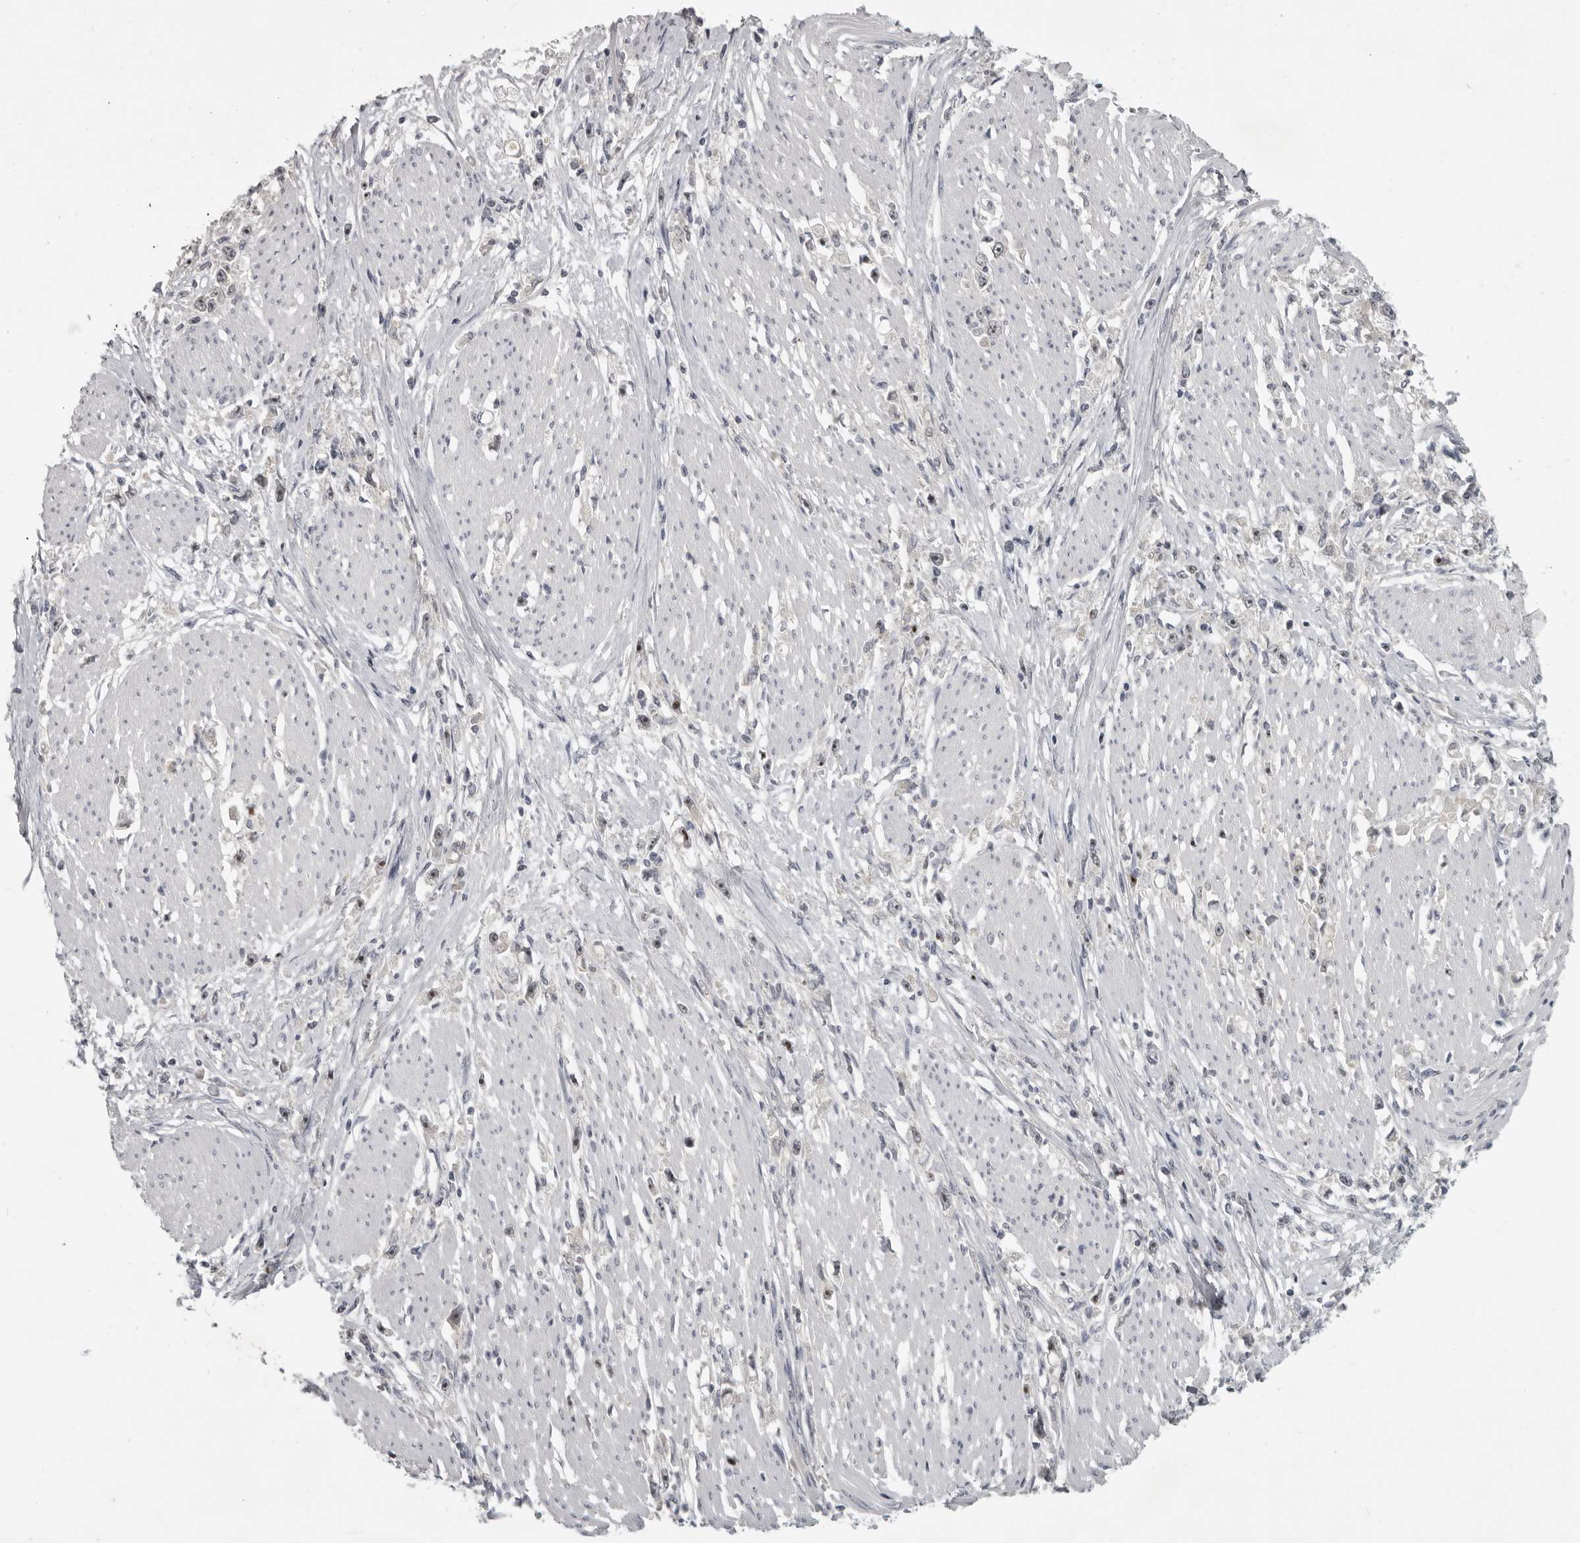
{"staining": {"intensity": "weak", "quantity": "25%-75%", "location": "nuclear"}, "tissue": "stomach cancer", "cell_type": "Tumor cells", "image_type": "cancer", "snomed": [{"axis": "morphology", "description": "Adenocarcinoma, NOS"}, {"axis": "topography", "description": "Stomach"}], "caption": "IHC histopathology image of neoplastic tissue: human stomach cancer (adenocarcinoma) stained using immunohistochemistry (IHC) demonstrates low levels of weak protein expression localized specifically in the nuclear of tumor cells, appearing as a nuclear brown color.", "gene": "MRTO4", "patient": {"sex": "female", "age": 59}}